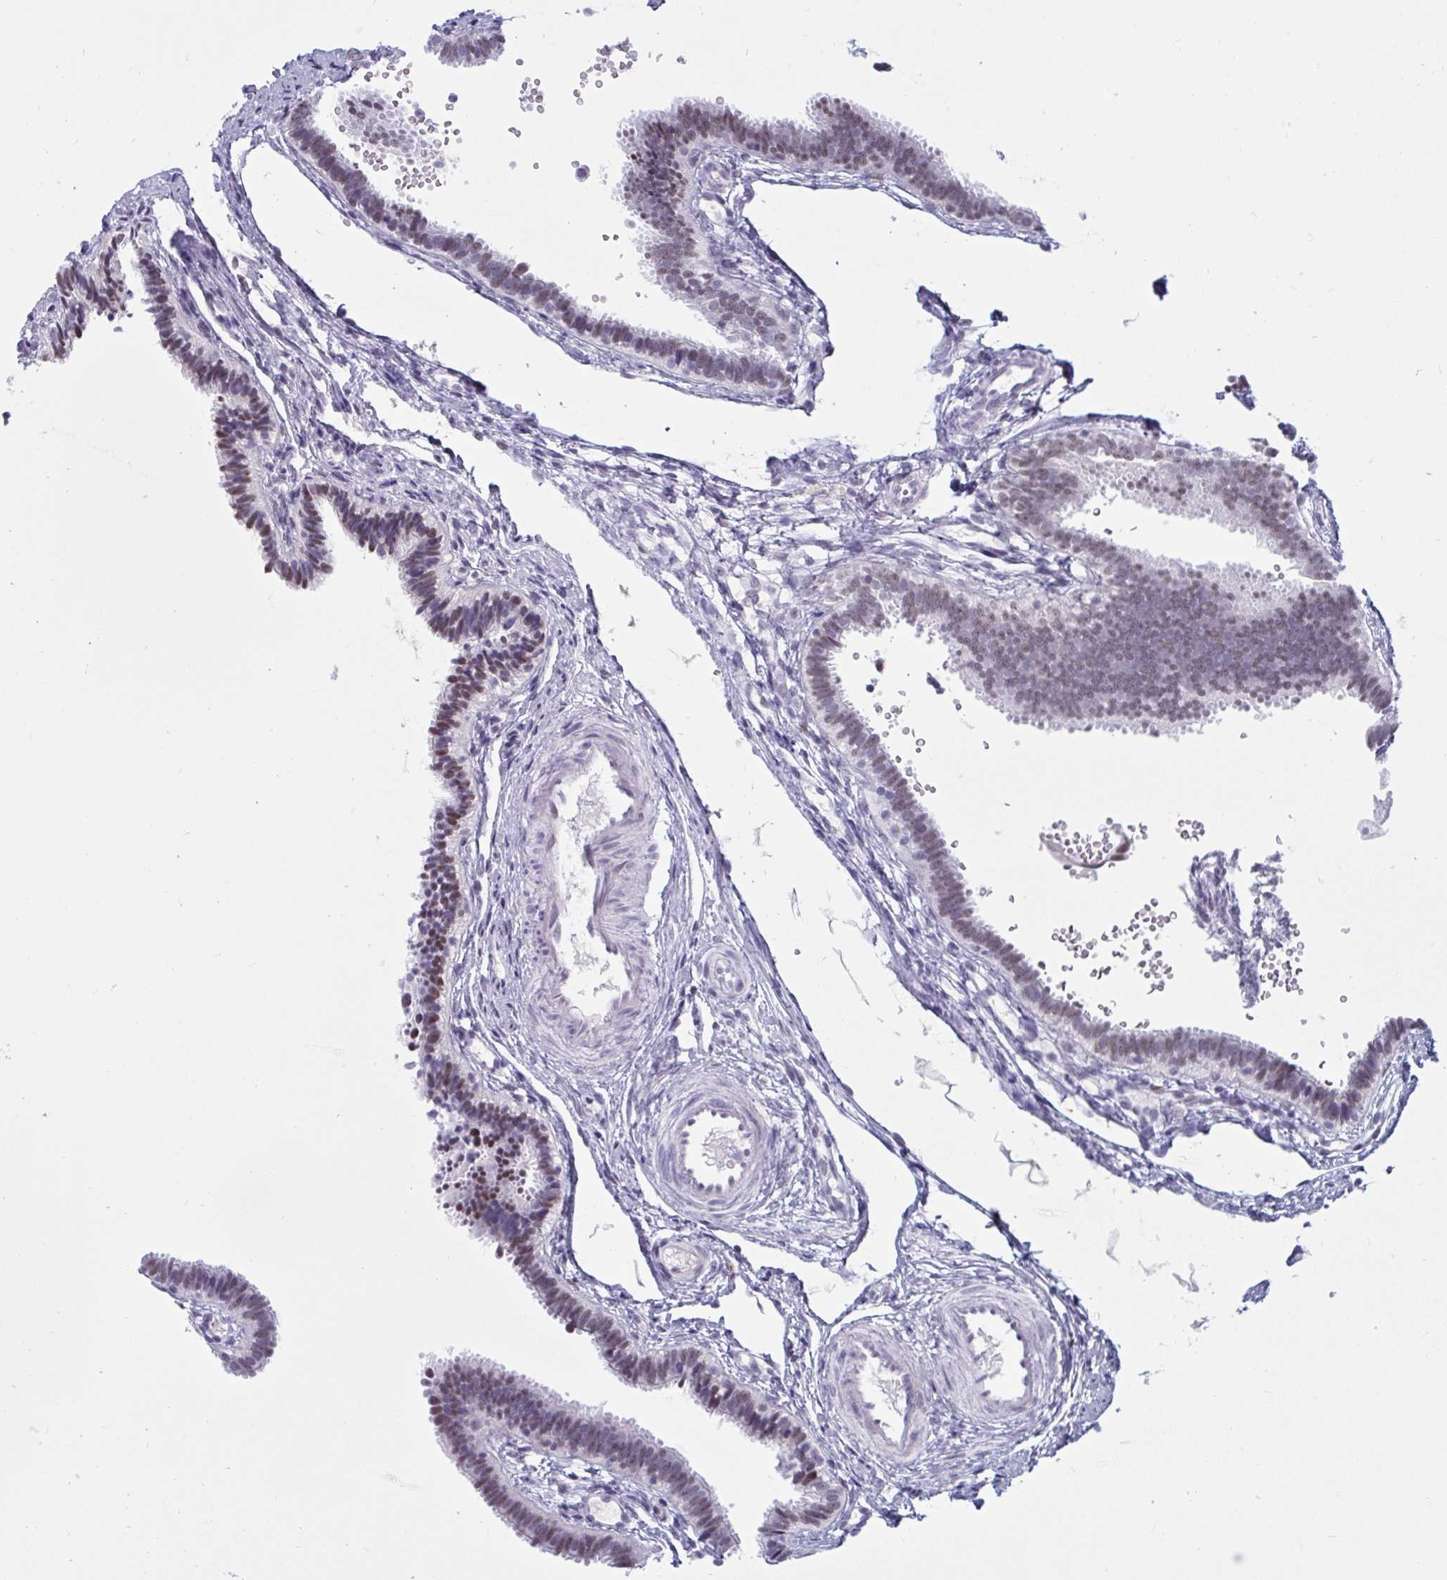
{"staining": {"intensity": "weak", "quantity": "25%-75%", "location": "nuclear"}, "tissue": "fallopian tube", "cell_type": "Glandular cells", "image_type": "normal", "snomed": [{"axis": "morphology", "description": "Normal tissue, NOS"}, {"axis": "topography", "description": "Fallopian tube"}], "caption": "Immunohistochemical staining of unremarkable human fallopian tube shows low levels of weak nuclear expression in approximately 25%-75% of glandular cells. (brown staining indicates protein expression, while blue staining denotes nuclei).", "gene": "MSMB", "patient": {"sex": "female", "age": 37}}